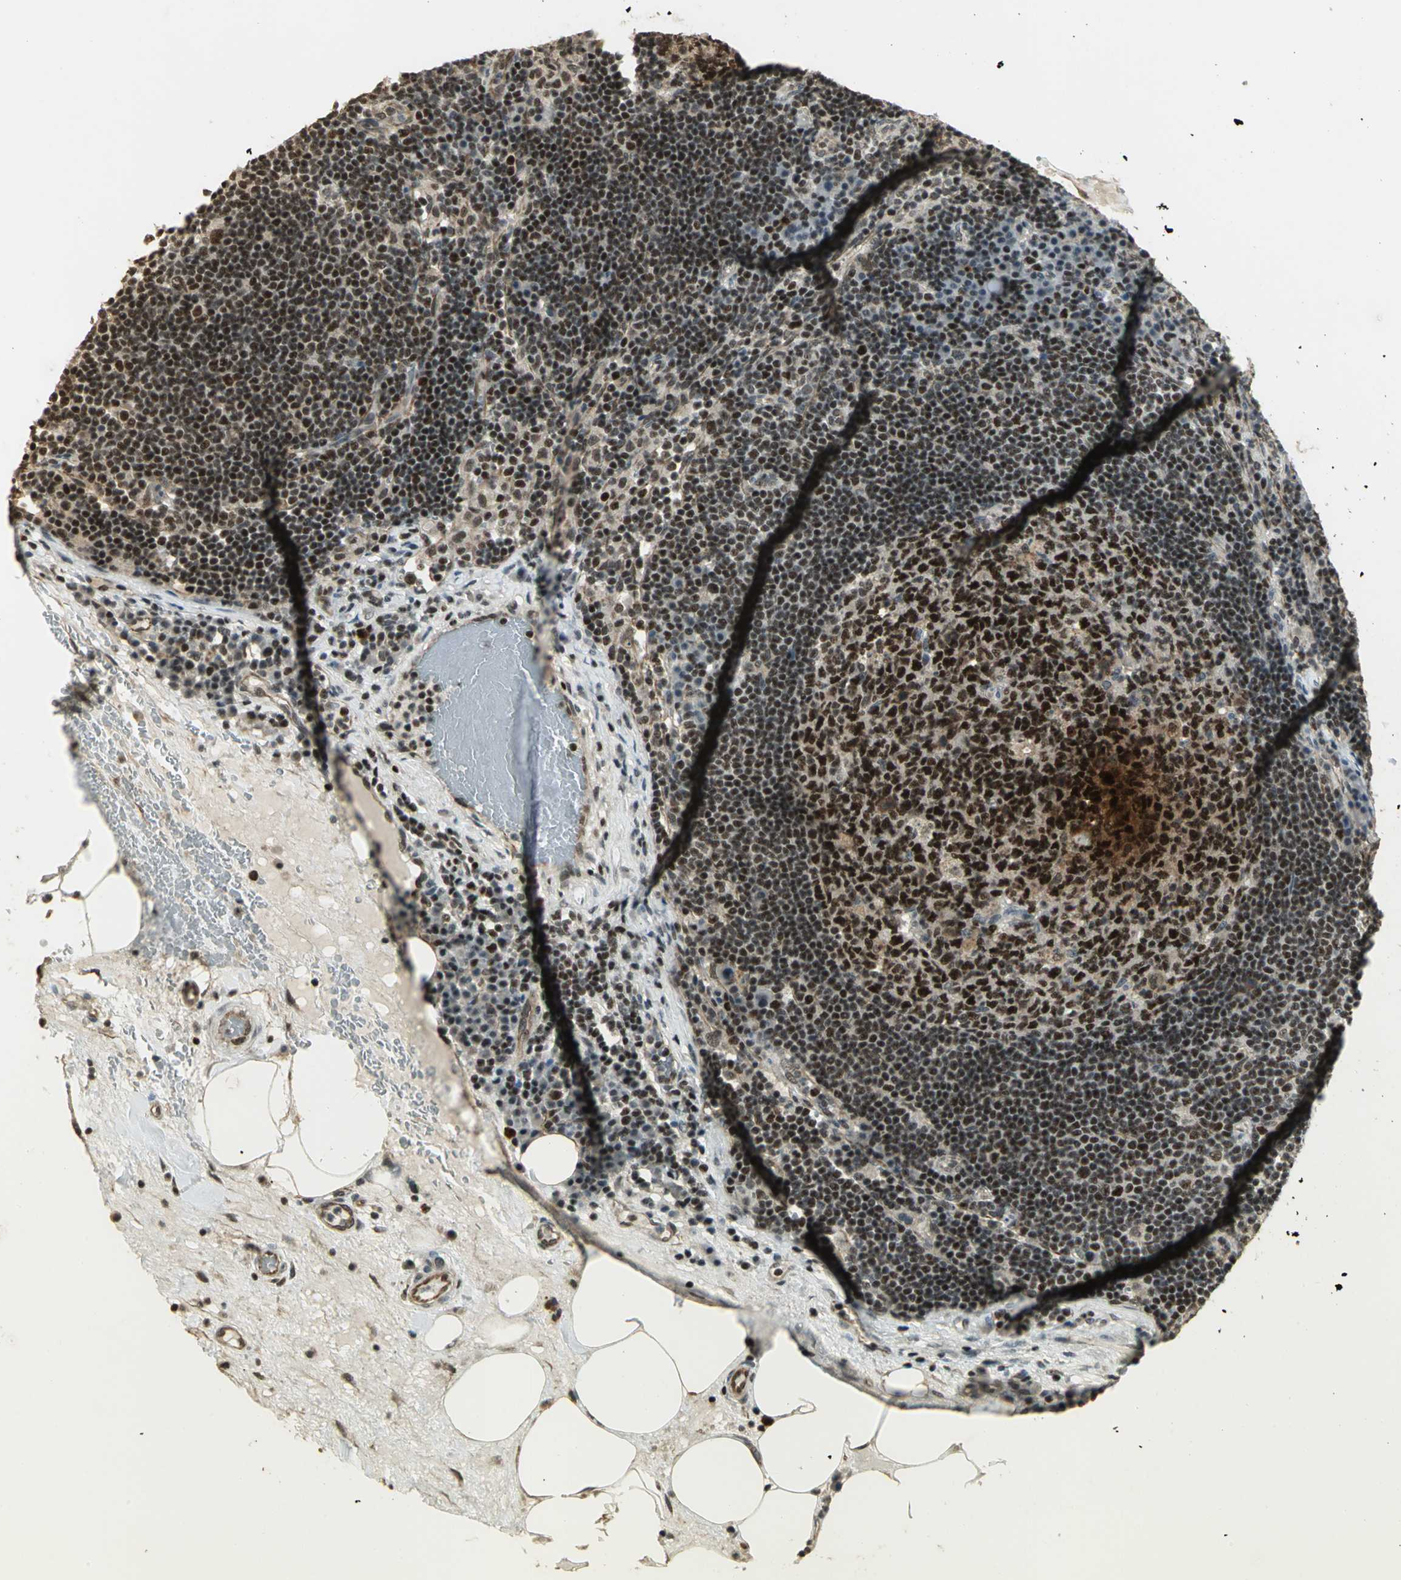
{"staining": {"intensity": "strong", "quantity": ">75%", "location": "nuclear"}, "tissue": "lymph node", "cell_type": "Germinal center cells", "image_type": "normal", "snomed": [{"axis": "morphology", "description": "Normal tissue, NOS"}, {"axis": "morphology", "description": "Squamous cell carcinoma, metastatic, NOS"}, {"axis": "topography", "description": "Lymph node"}], "caption": "This photomicrograph displays immunohistochemistry staining of normal lymph node, with high strong nuclear expression in about >75% of germinal center cells.", "gene": "ELF1", "patient": {"sex": "female", "age": 53}}